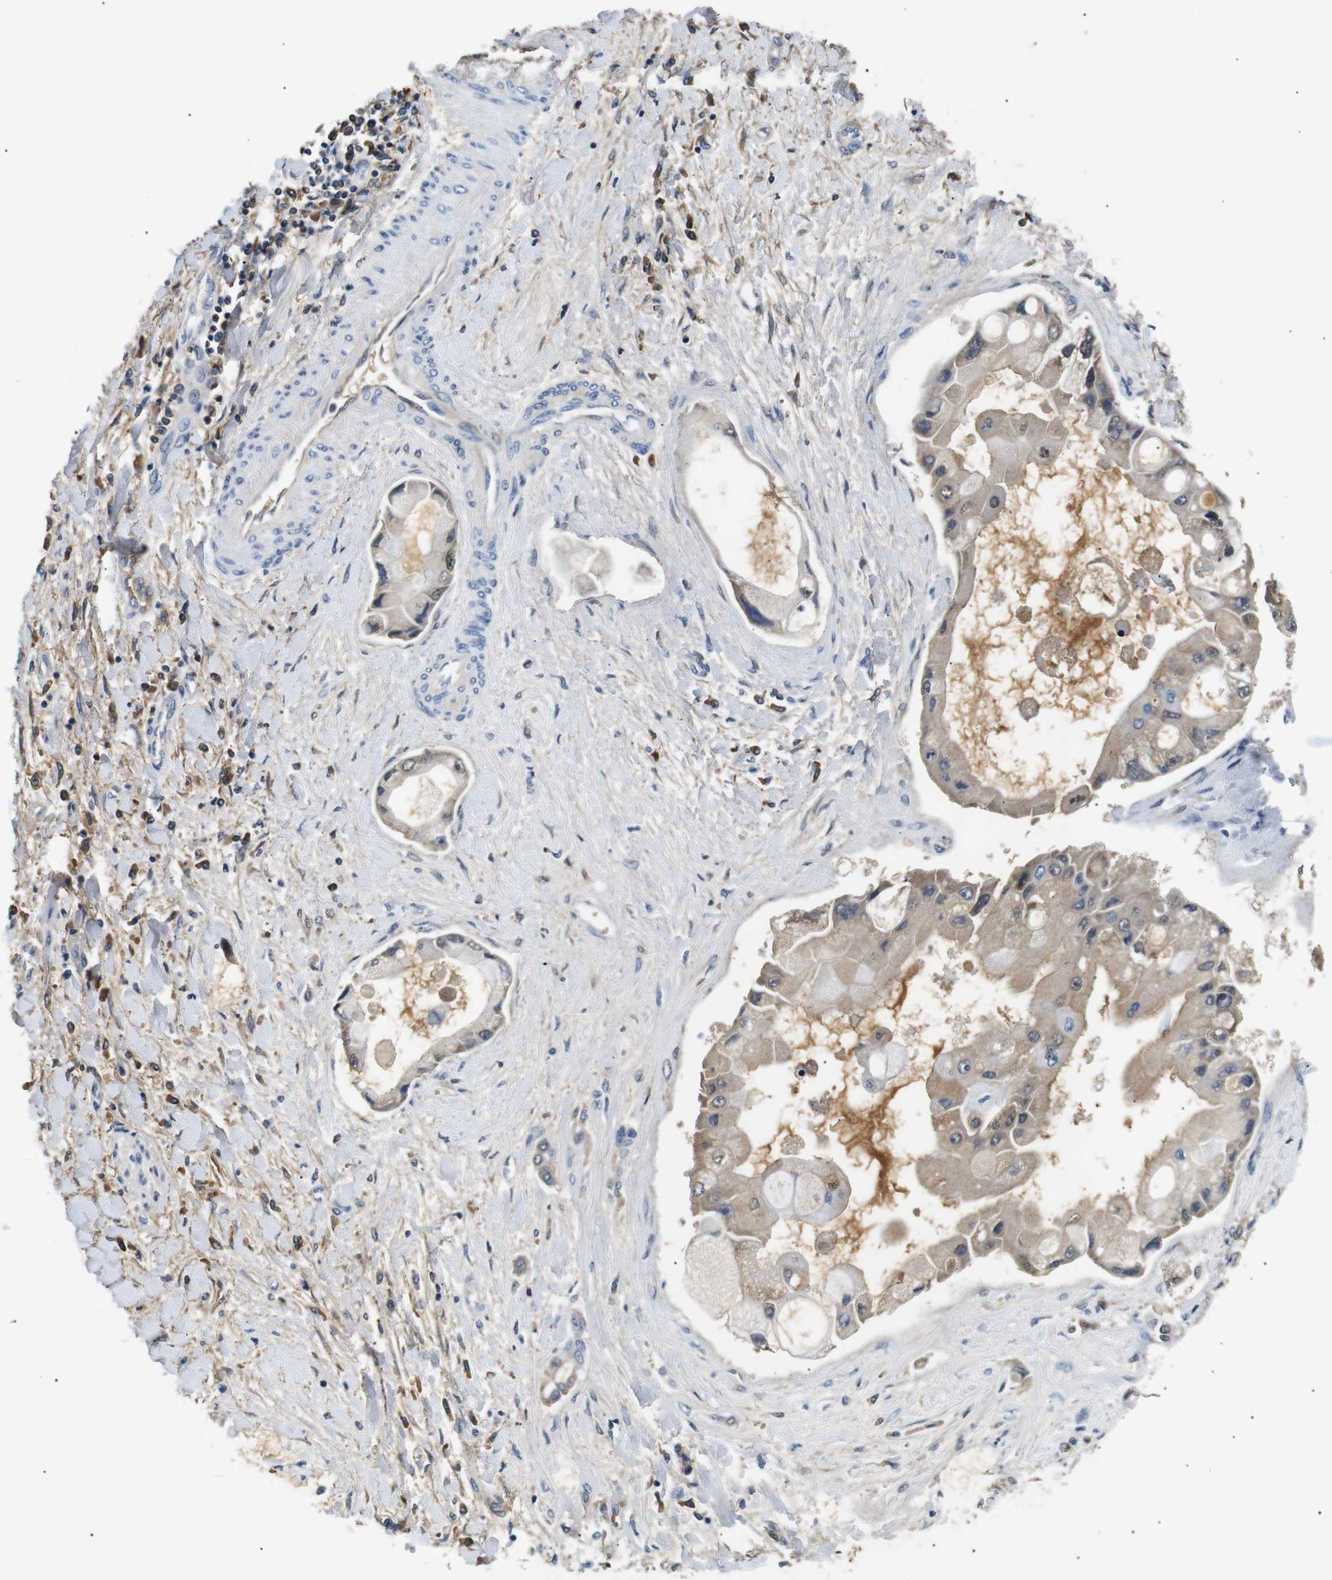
{"staining": {"intensity": "weak", "quantity": ">75%", "location": "cytoplasmic/membranous"}, "tissue": "liver cancer", "cell_type": "Tumor cells", "image_type": "cancer", "snomed": [{"axis": "morphology", "description": "Cholangiocarcinoma"}, {"axis": "topography", "description": "Liver"}], "caption": "IHC of human liver cancer displays low levels of weak cytoplasmic/membranous staining in approximately >75% of tumor cells.", "gene": "LHCGR", "patient": {"sex": "male", "age": 50}}